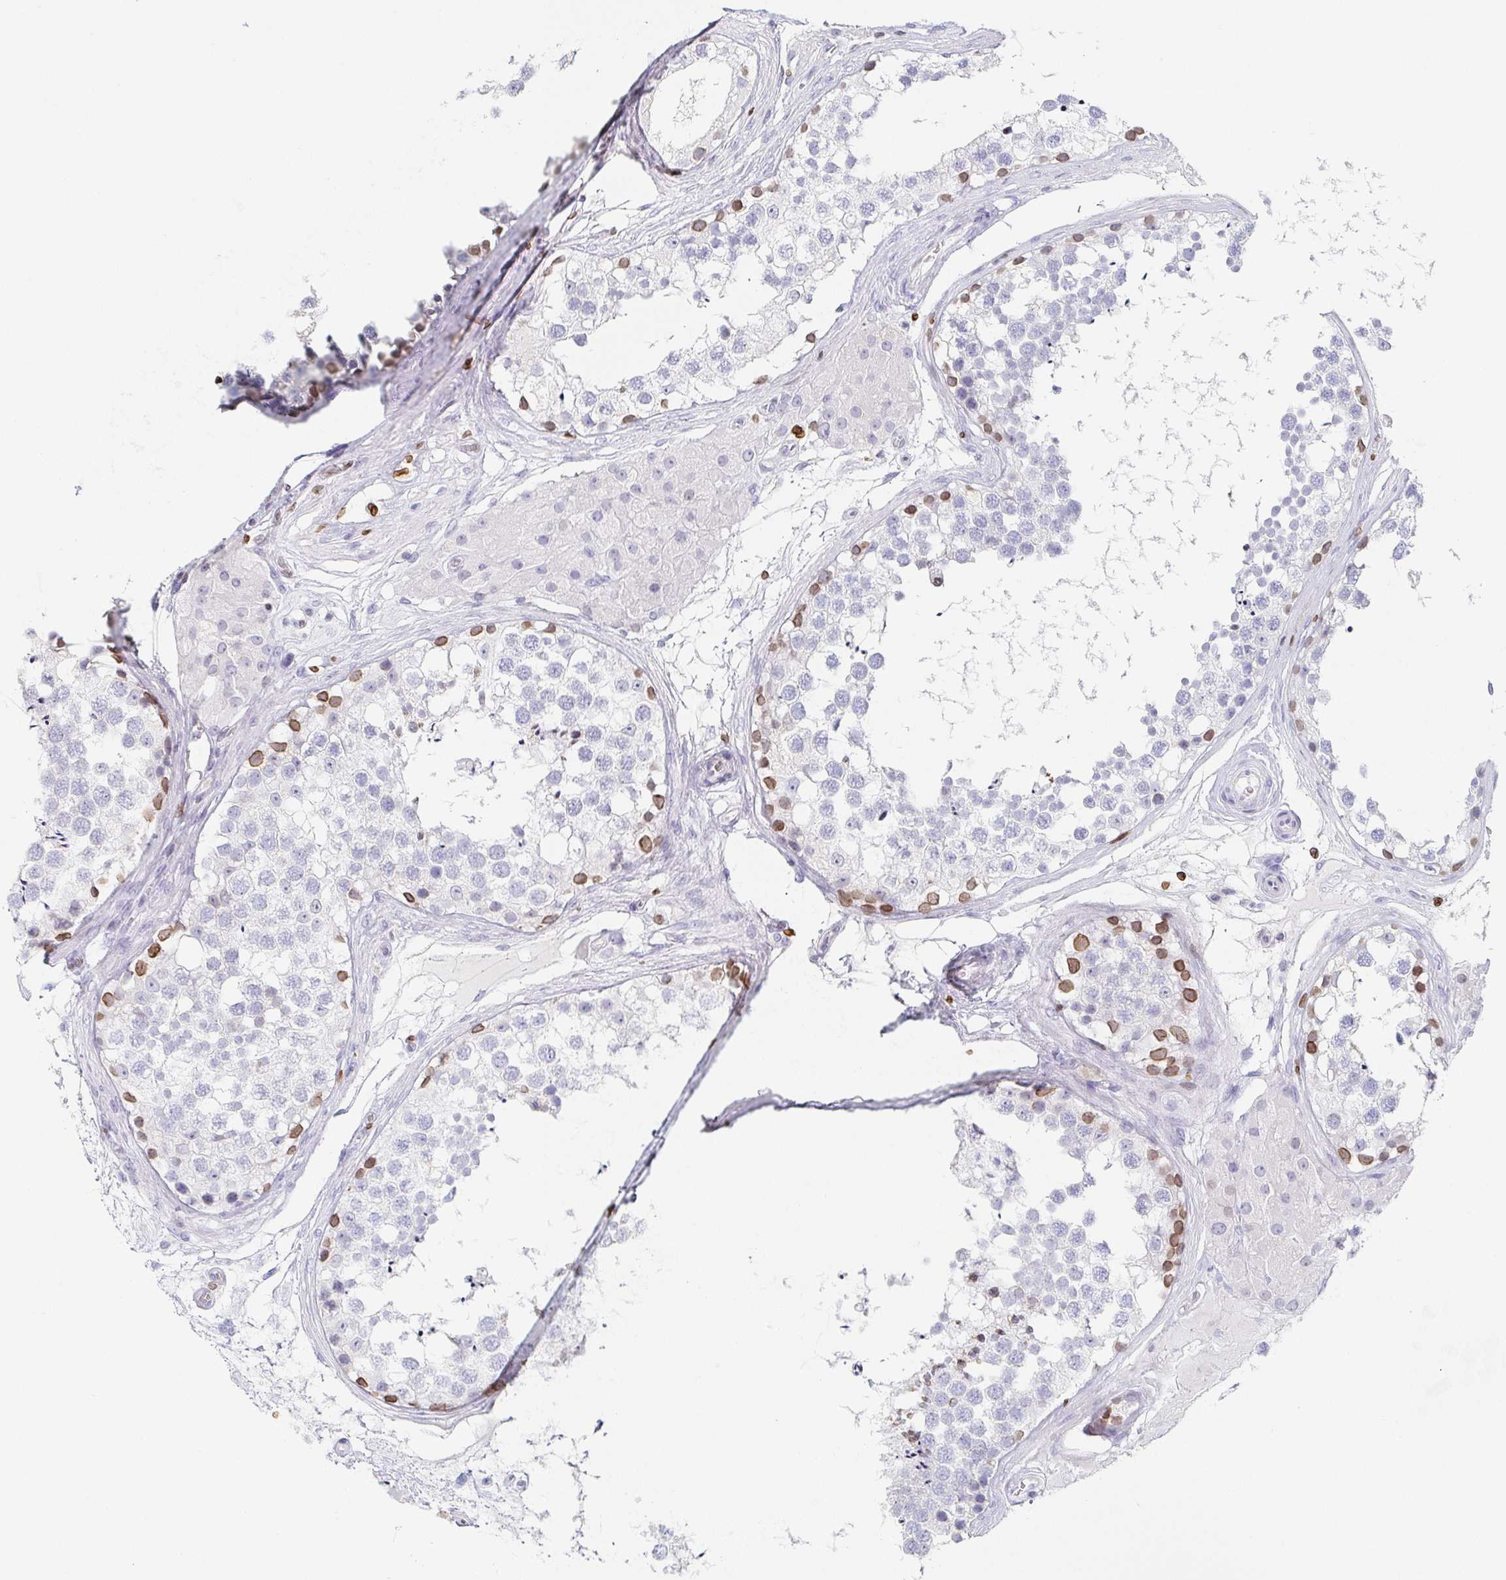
{"staining": {"intensity": "moderate", "quantity": "<25%", "location": "cytoplasmic/membranous,nuclear"}, "tissue": "testis", "cell_type": "Cells in seminiferous ducts", "image_type": "normal", "snomed": [{"axis": "morphology", "description": "Normal tissue, NOS"}, {"axis": "morphology", "description": "Seminoma, NOS"}, {"axis": "topography", "description": "Testis"}], "caption": "Immunohistochemical staining of normal testis demonstrates low levels of moderate cytoplasmic/membranous,nuclear expression in approximately <25% of cells in seminiferous ducts. The staining was performed using DAB (3,3'-diaminobenzidine) to visualize the protein expression in brown, while the nuclei were stained in blue with hematoxylin (Magnification: 20x).", "gene": "BTBD7", "patient": {"sex": "male", "age": 65}}